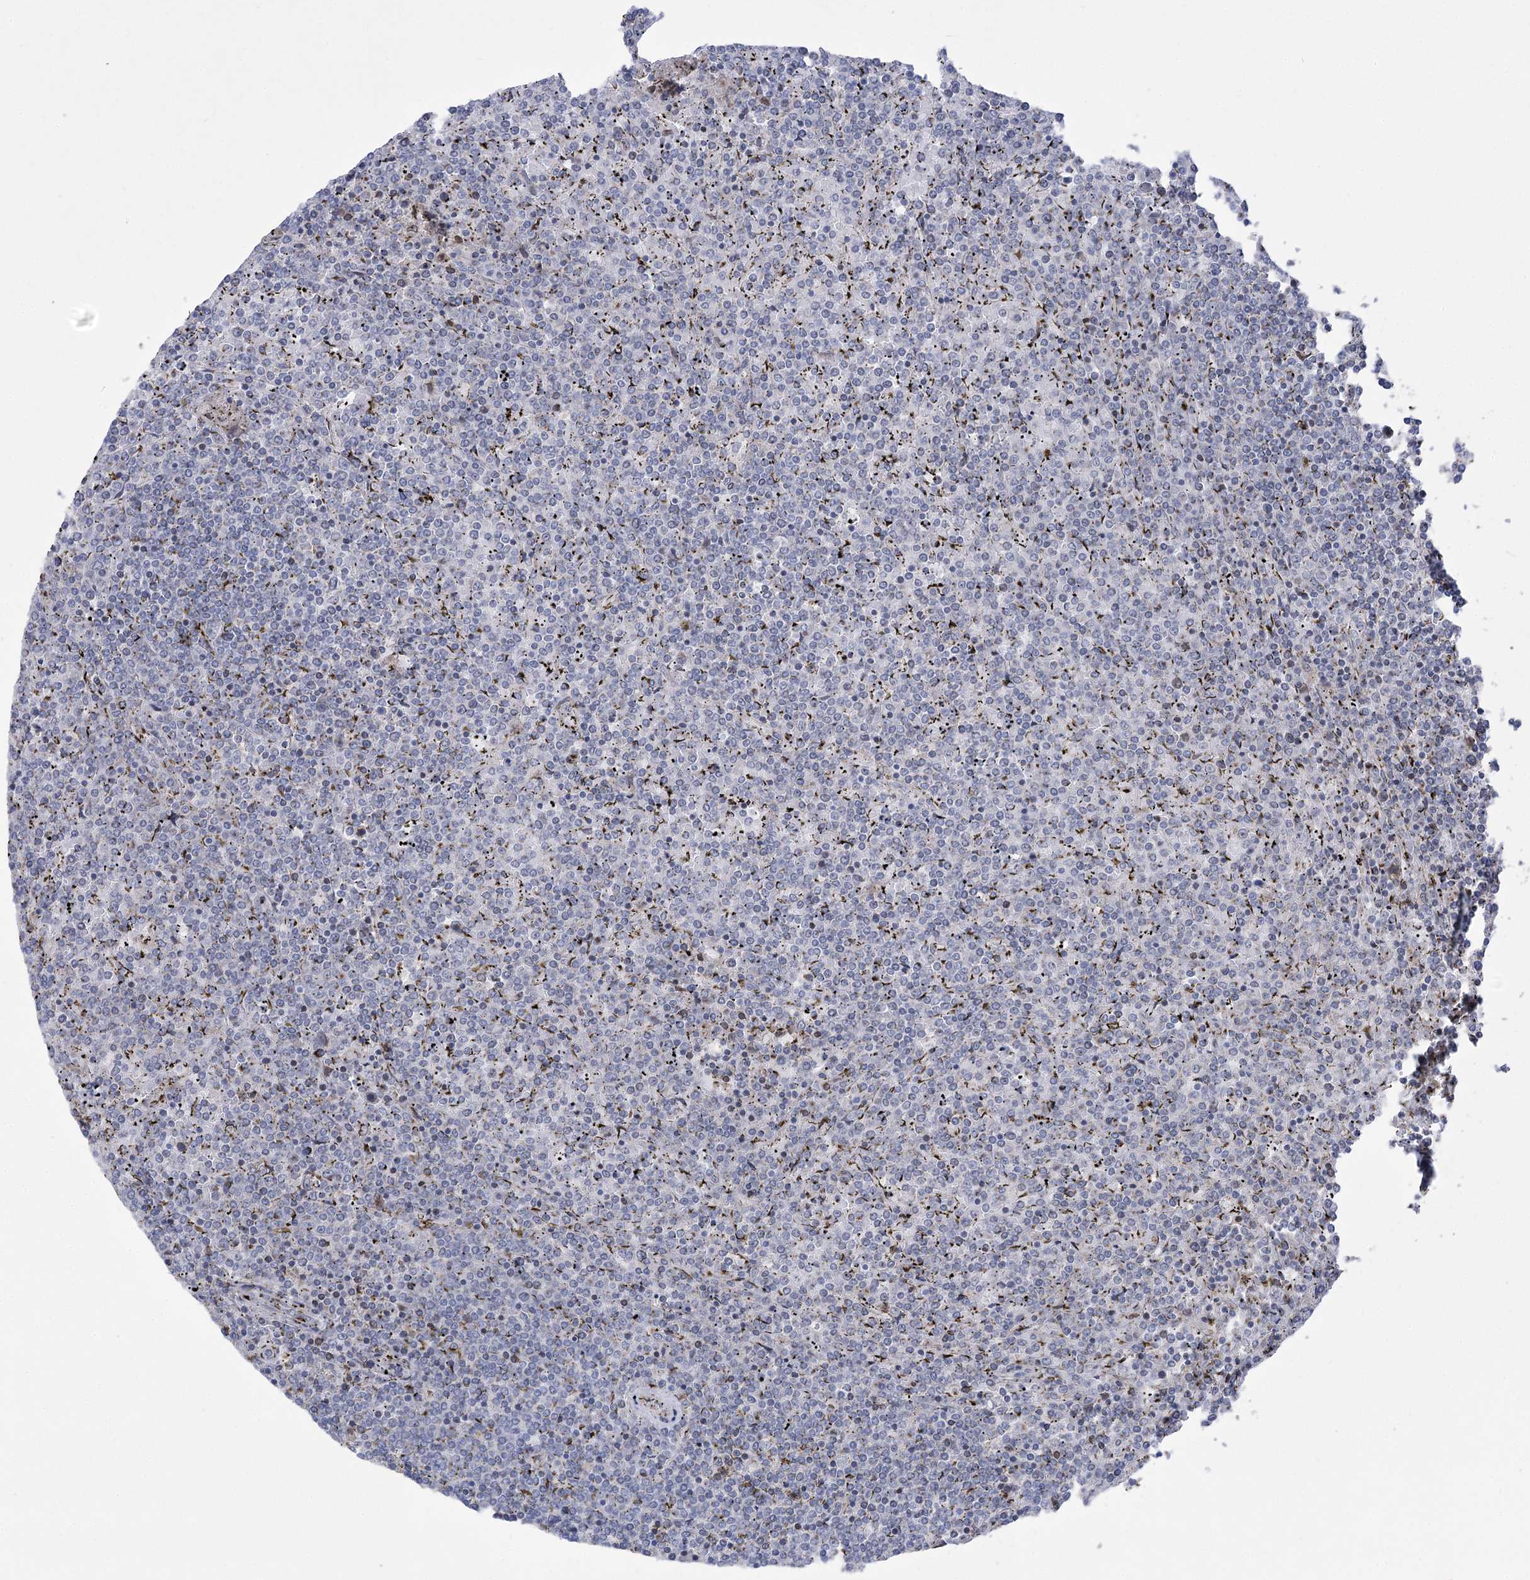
{"staining": {"intensity": "negative", "quantity": "none", "location": "none"}, "tissue": "lymphoma", "cell_type": "Tumor cells", "image_type": "cancer", "snomed": [{"axis": "morphology", "description": "Malignant lymphoma, non-Hodgkin's type, Low grade"}, {"axis": "topography", "description": "Spleen"}], "caption": "This is an IHC histopathology image of malignant lymphoma, non-Hodgkin's type (low-grade). There is no positivity in tumor cells.", "gene": "NME7", "patient": {"sex": "female", "age": 19}}